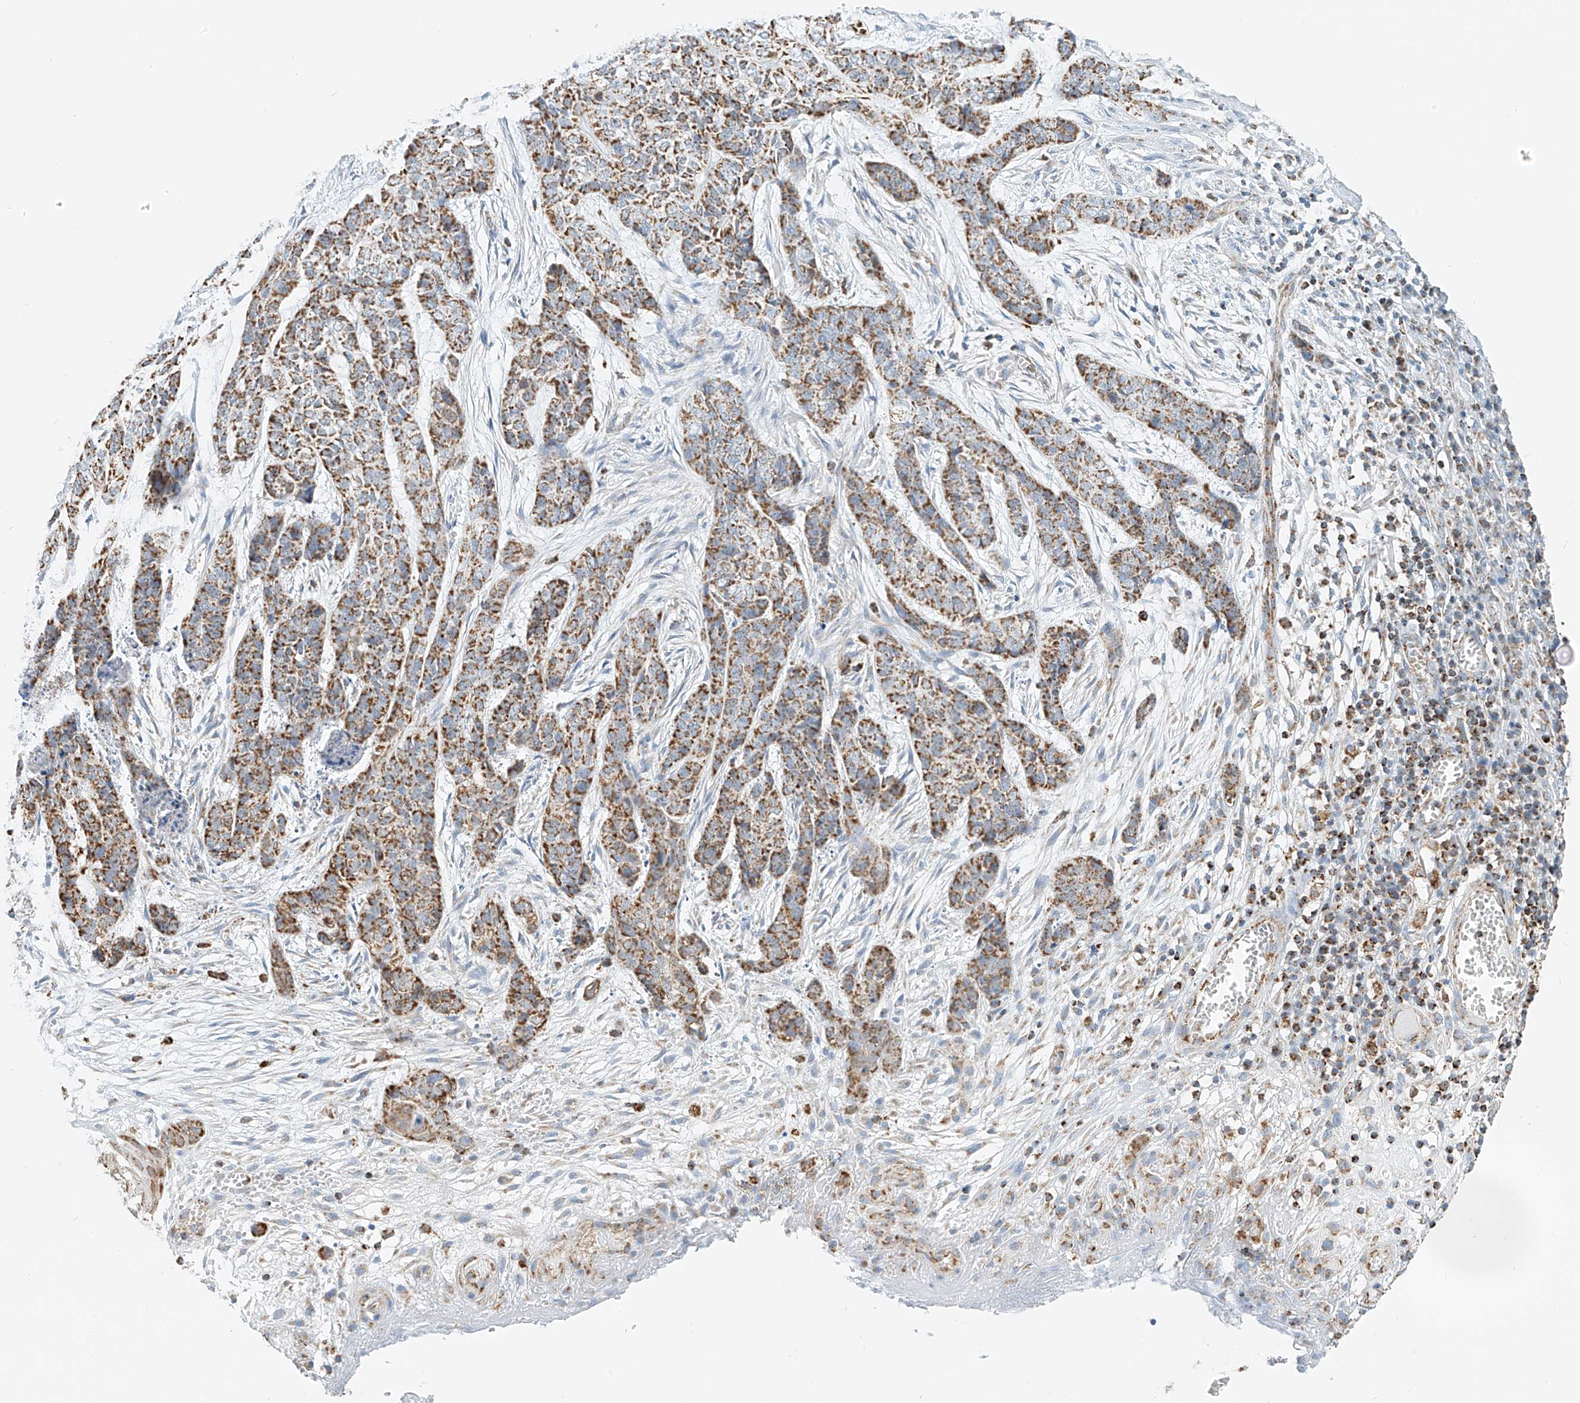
{"staining": {"intensity": "moderate", "quantity": ">75%", "location": "cytoplasmic/membranous"}, "tissue": "skin cancer", "cell_type": "Tumor cells", "image_type": "cancer", "snomed": [{"axis": "morphology", "description": "Basal cell carcinoma"}, {"axis": "topography", "description": "Skin"}], "caption": "This photomicrograph reveals IHC staining of skin cancer (basal cell carcinoma), with medium moderate cytoplasmic/membranous expression in approximately >75% of tumor cells.", "gene": "PPA2", "patient": {"sex": "female", "age": 64}}